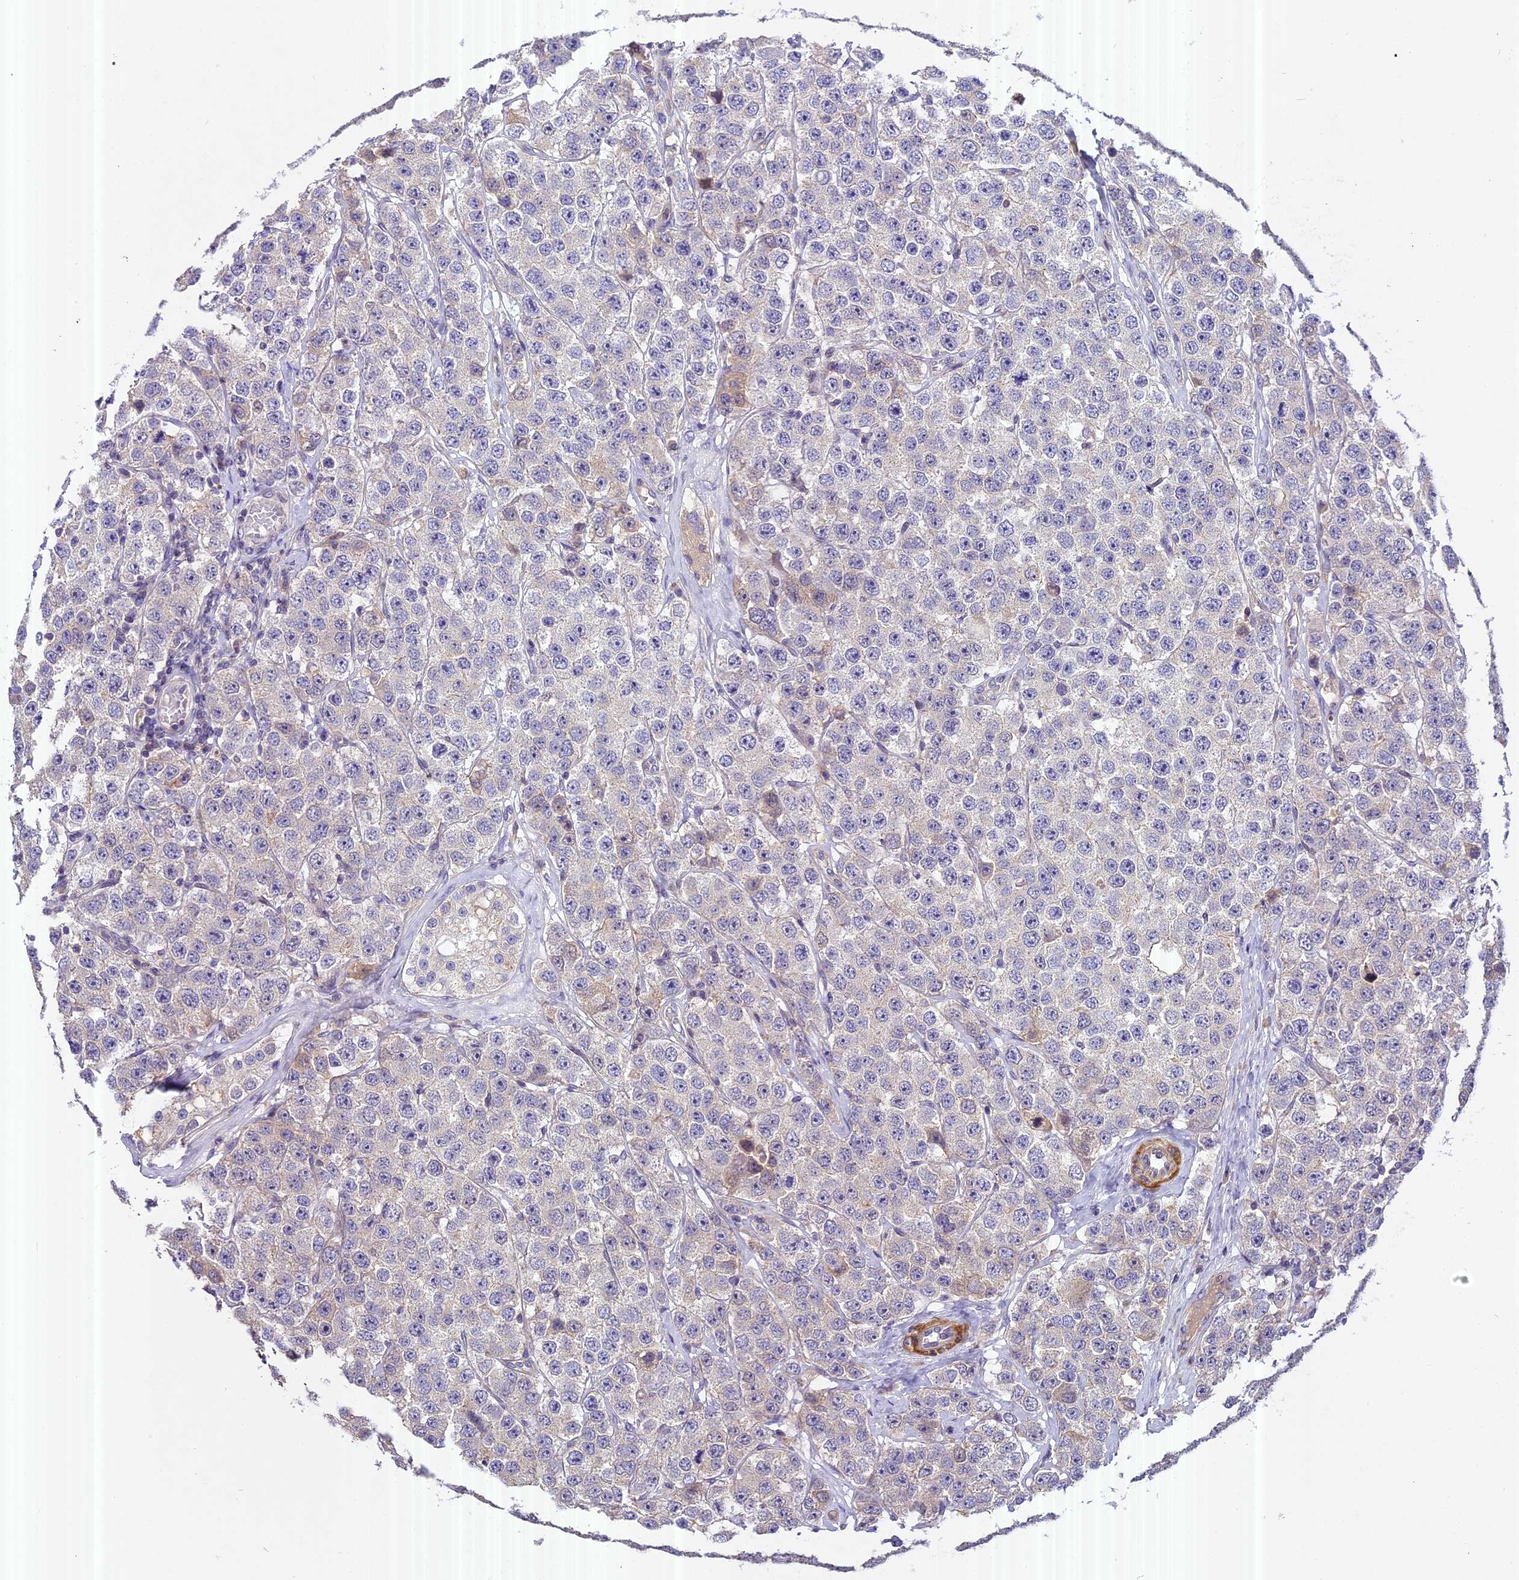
{"staining": {"intensity": "negative", "quantity": "none", "location": "none"}, "tissue": "testis cancer", "cell_type": "Tumor cells", "image_type": "cancer", "snomed": [{"axis": "morphology", "description": "Seminoma, NOS"}, {"axis": "topography", "description": "Testis"}], "caption": "The micrograph exhibits no significant positivity in tumor cells of seminoma (testis).", "gene": "FAM98C", "patient": {"sex": "male", "age": 28}}